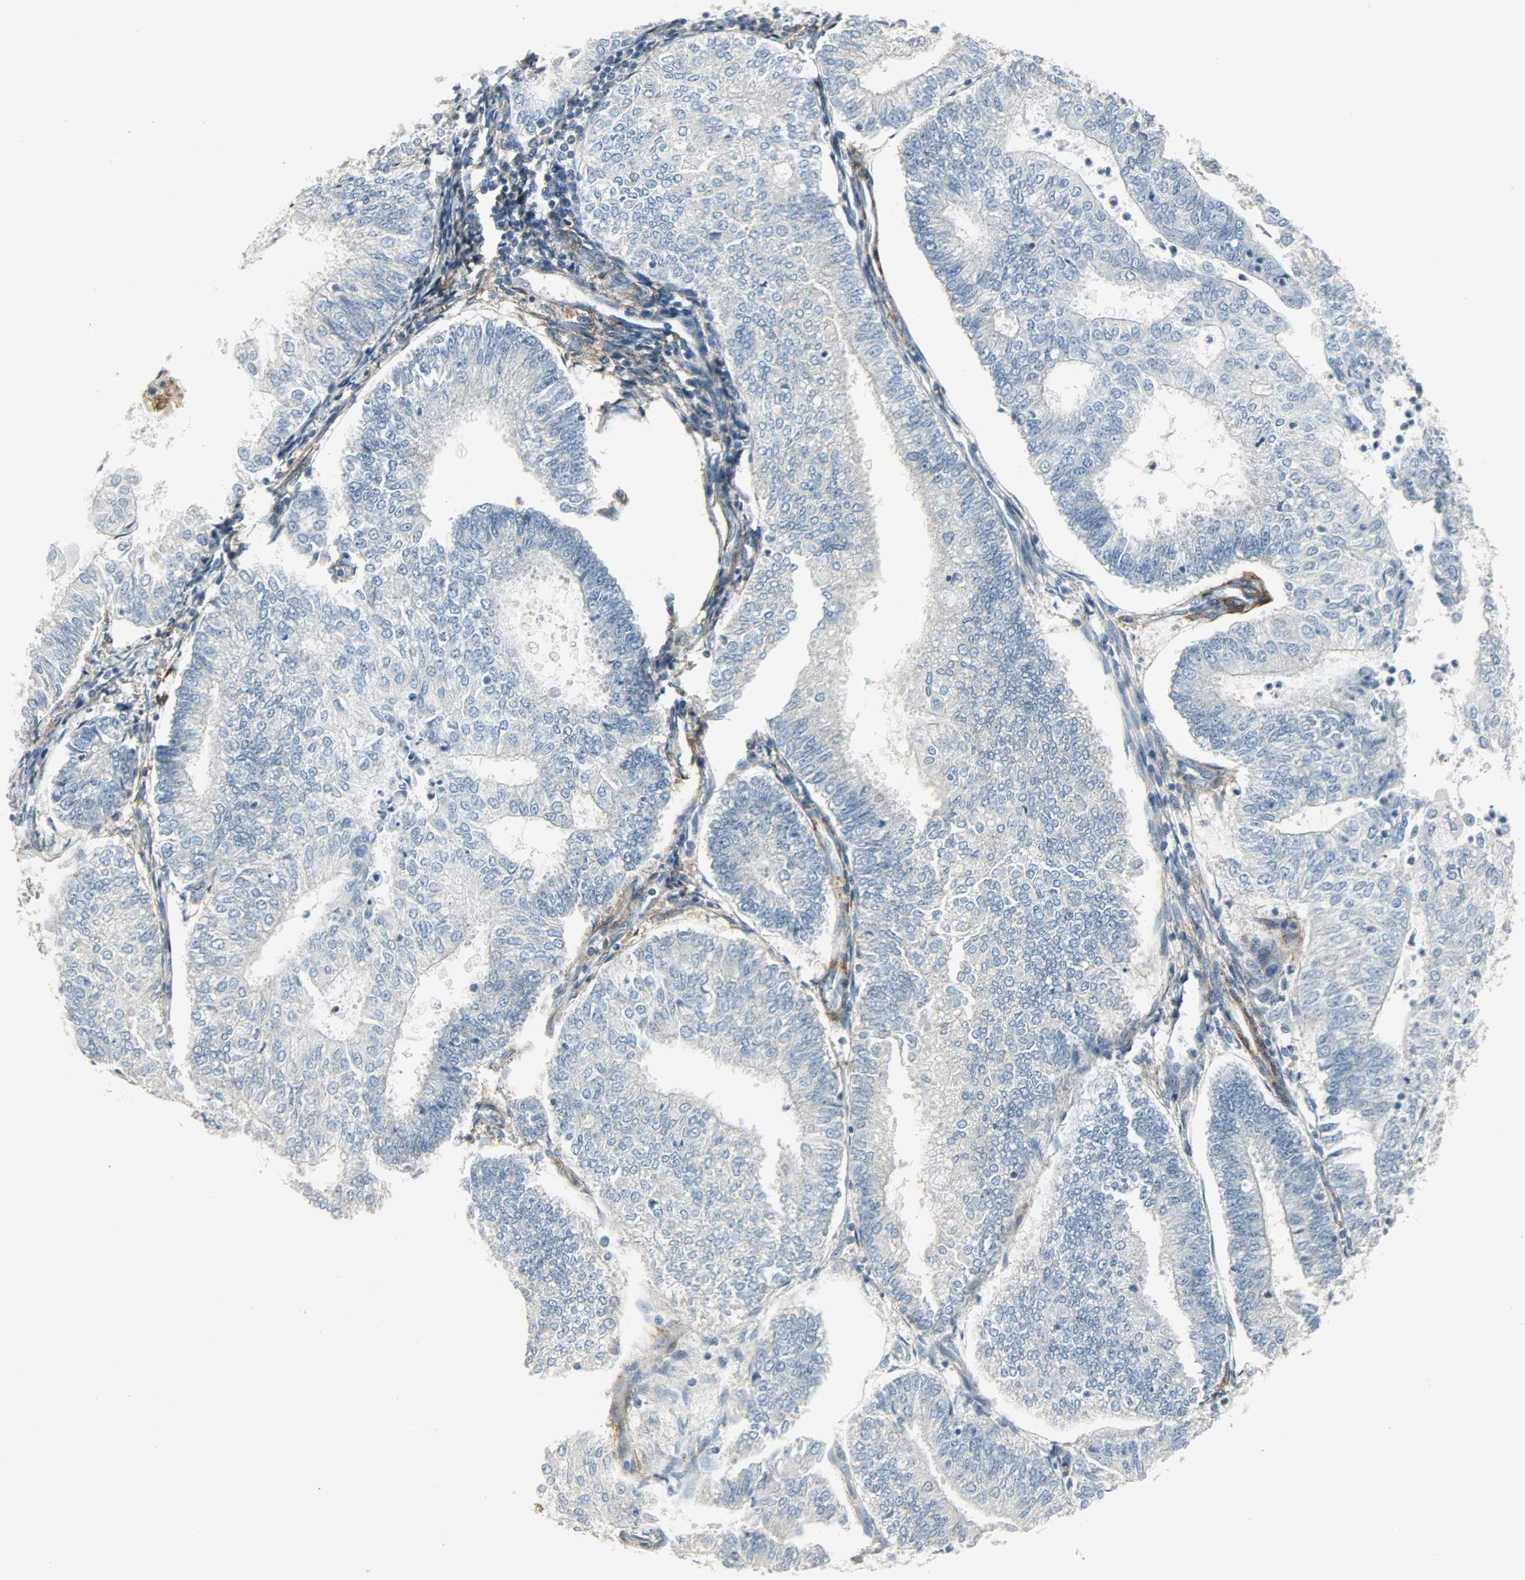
{"staining": {"intensity": "negative", "quantity": "none", "location": "none"}, "tissue": "endometrial cancer", "cell_type": "Tumor cells", "image_type": "cancer", "snomed": [{"axis": "morphology", "description": "Adenocarcinoma, NOS"}, {"axis": "topography", "description": "Endometrium"}], "caption": "This photomicrograph is of adenocarcinoma (endometrial) stained with immunohistochemistry to label a protein in brown with the nuclei are counter-stained blue. There is no staining in tumor cells.", "gene": "ENPEP", "patient": {"sex": "female", "age": 59}}